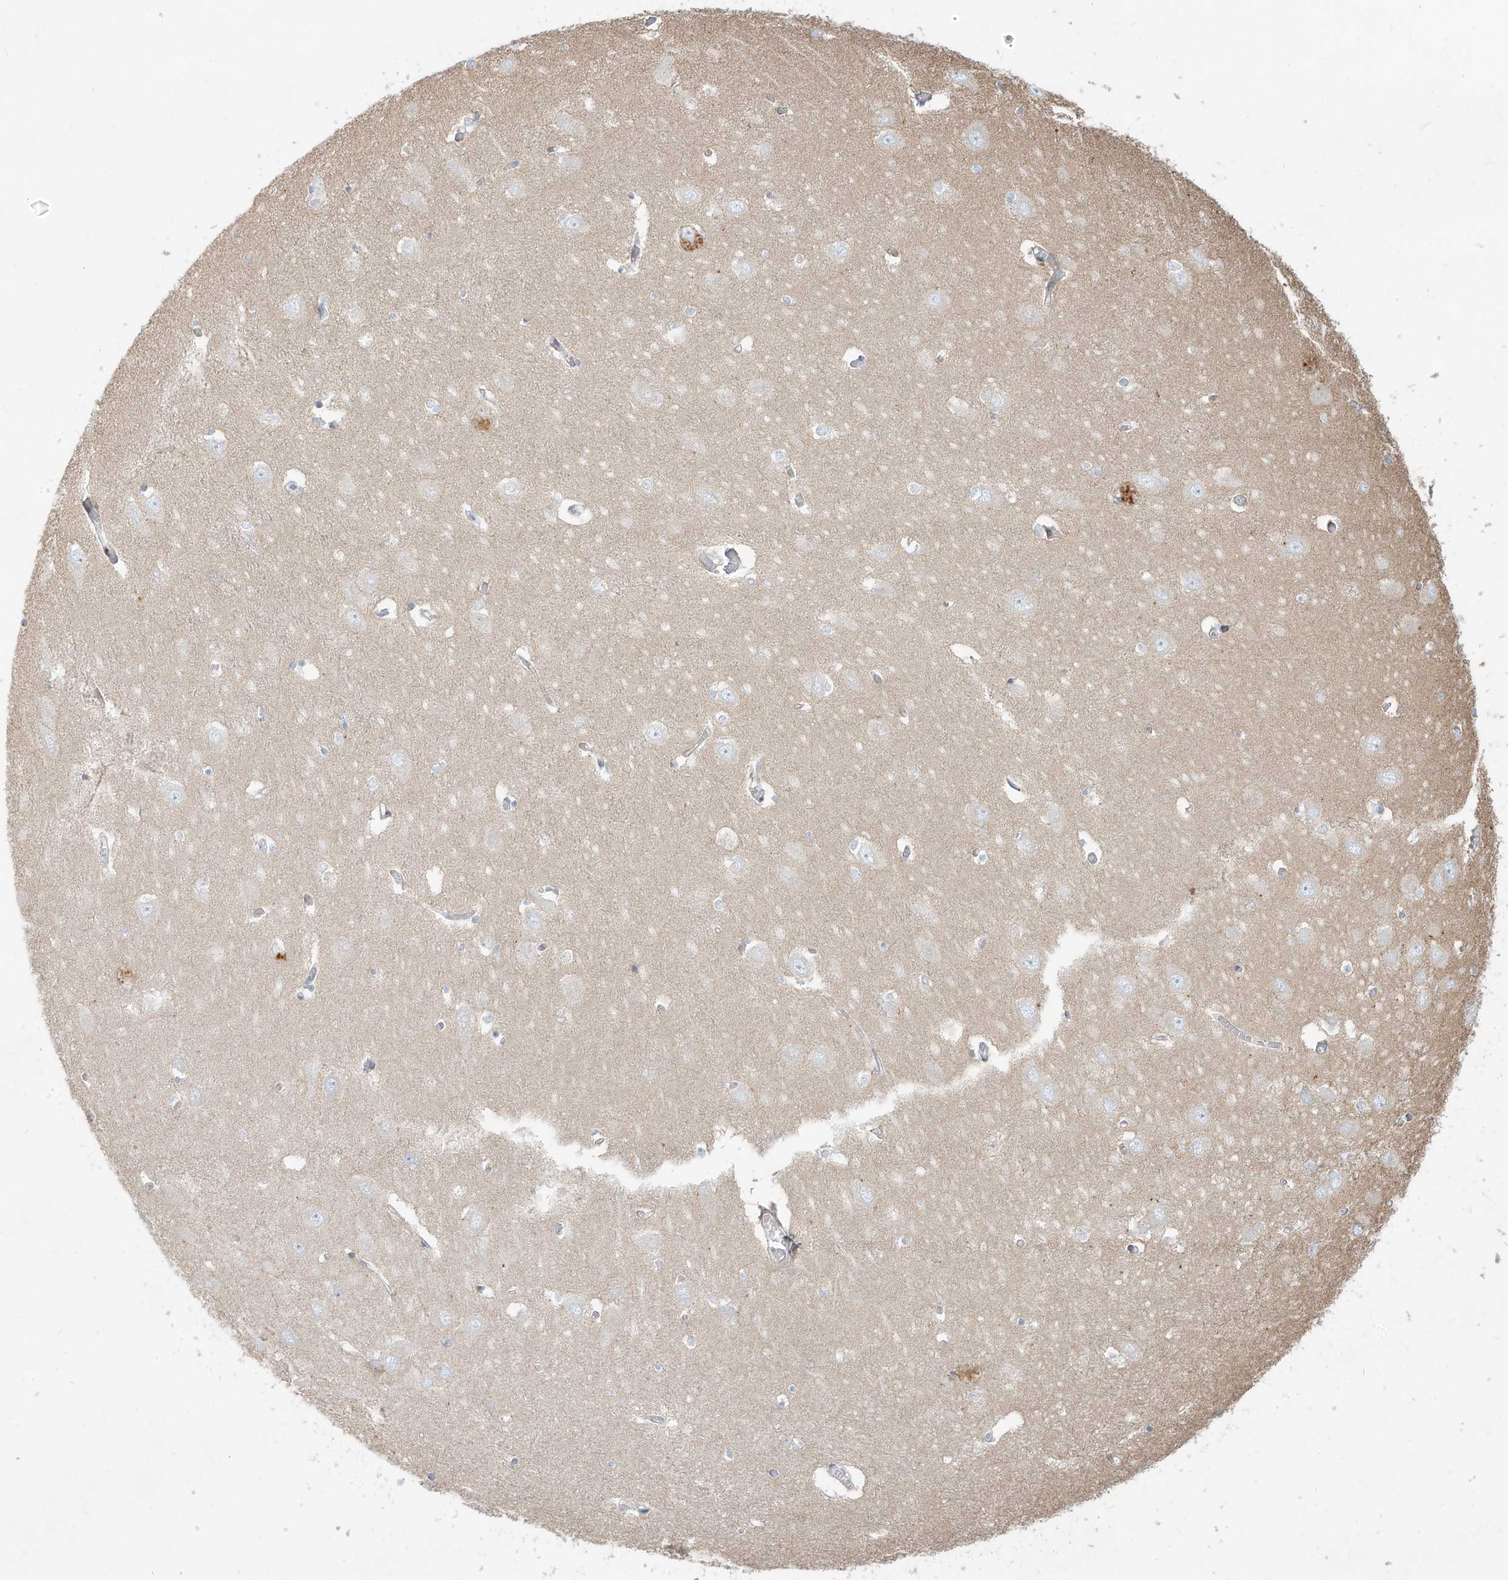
{"staining": {"intensity": "negative", "quantity": "none", "location": "none"}, "tissue": "hippocampus", "cell_type": "Glial cells", "image_type": "normal", "snomed": [{"axis": "morphology", "description": "Normal tissue, NOS"}, {"axis": "topography", "description": "Hippocampus"}], "caption": "IHC photomicrograph of normal hippocampus stained for a protein (brown), which shows no staining in glial cells.", "gene": "MTX2", "patient": {"sex": "male", "age": 70}}